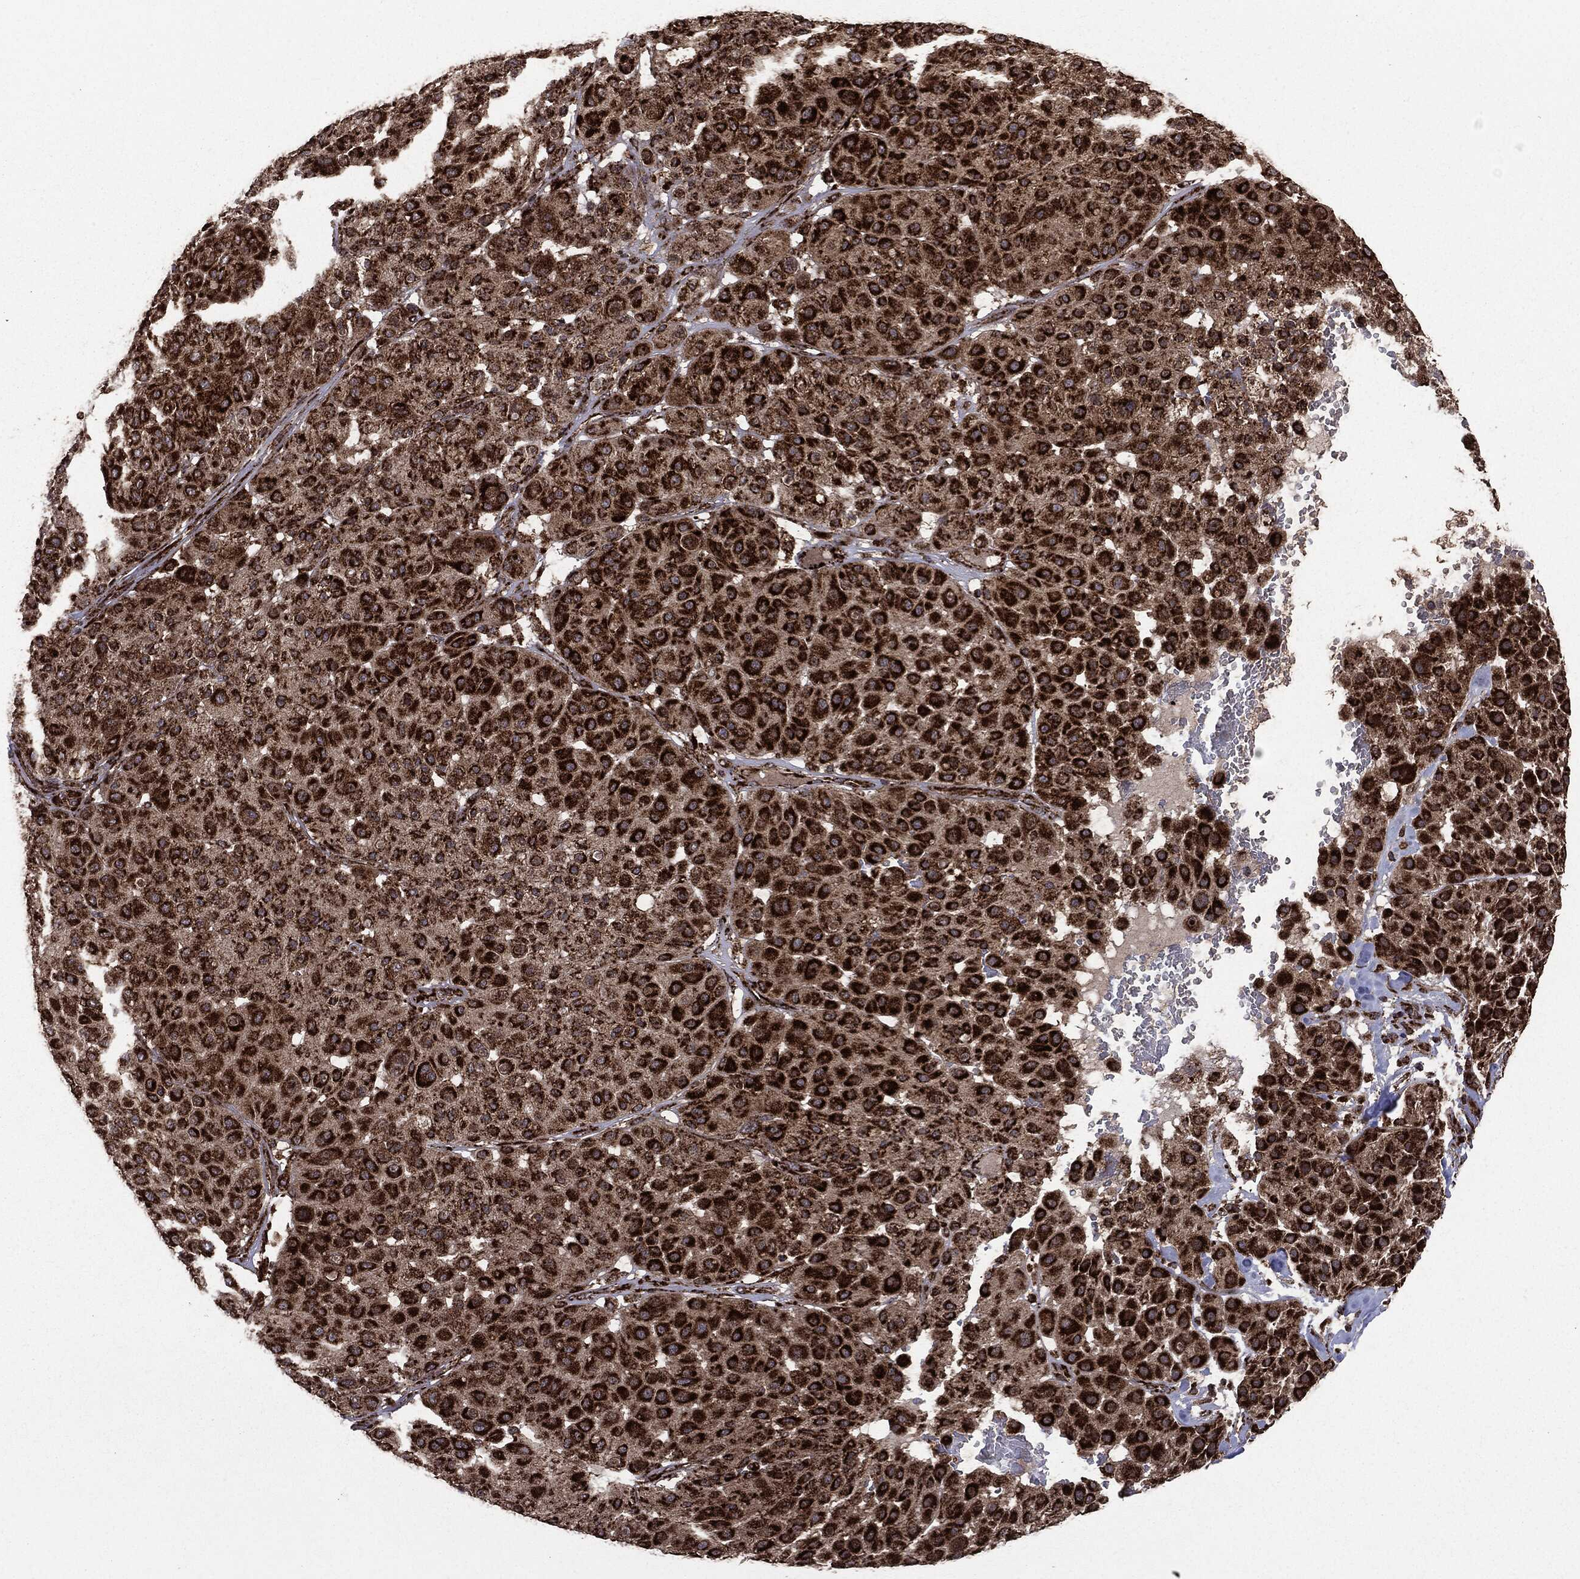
{"staining": {"intensity": "strong", "quantity": ">75%", "location": "cytoplasmic/membranous"}, "tissue": "melanoma", "cell_type": "Tumor cells", "image_type": "cancer", "snomed": [{"axis": "morphology", "description": "Malignant melanoma, Metastatic site"}, {"axis": "topography", "description": "Smooth muscle"}], "caption": "Malignant melanoma (metastatic site) tissue shows strong cytoplasmic/membranous expression in approximately >75% of tumor cells, visualized by immunohistochemistry.", "gene": "MAP2K1", "patient": {"sex": "male", "age": 41}}